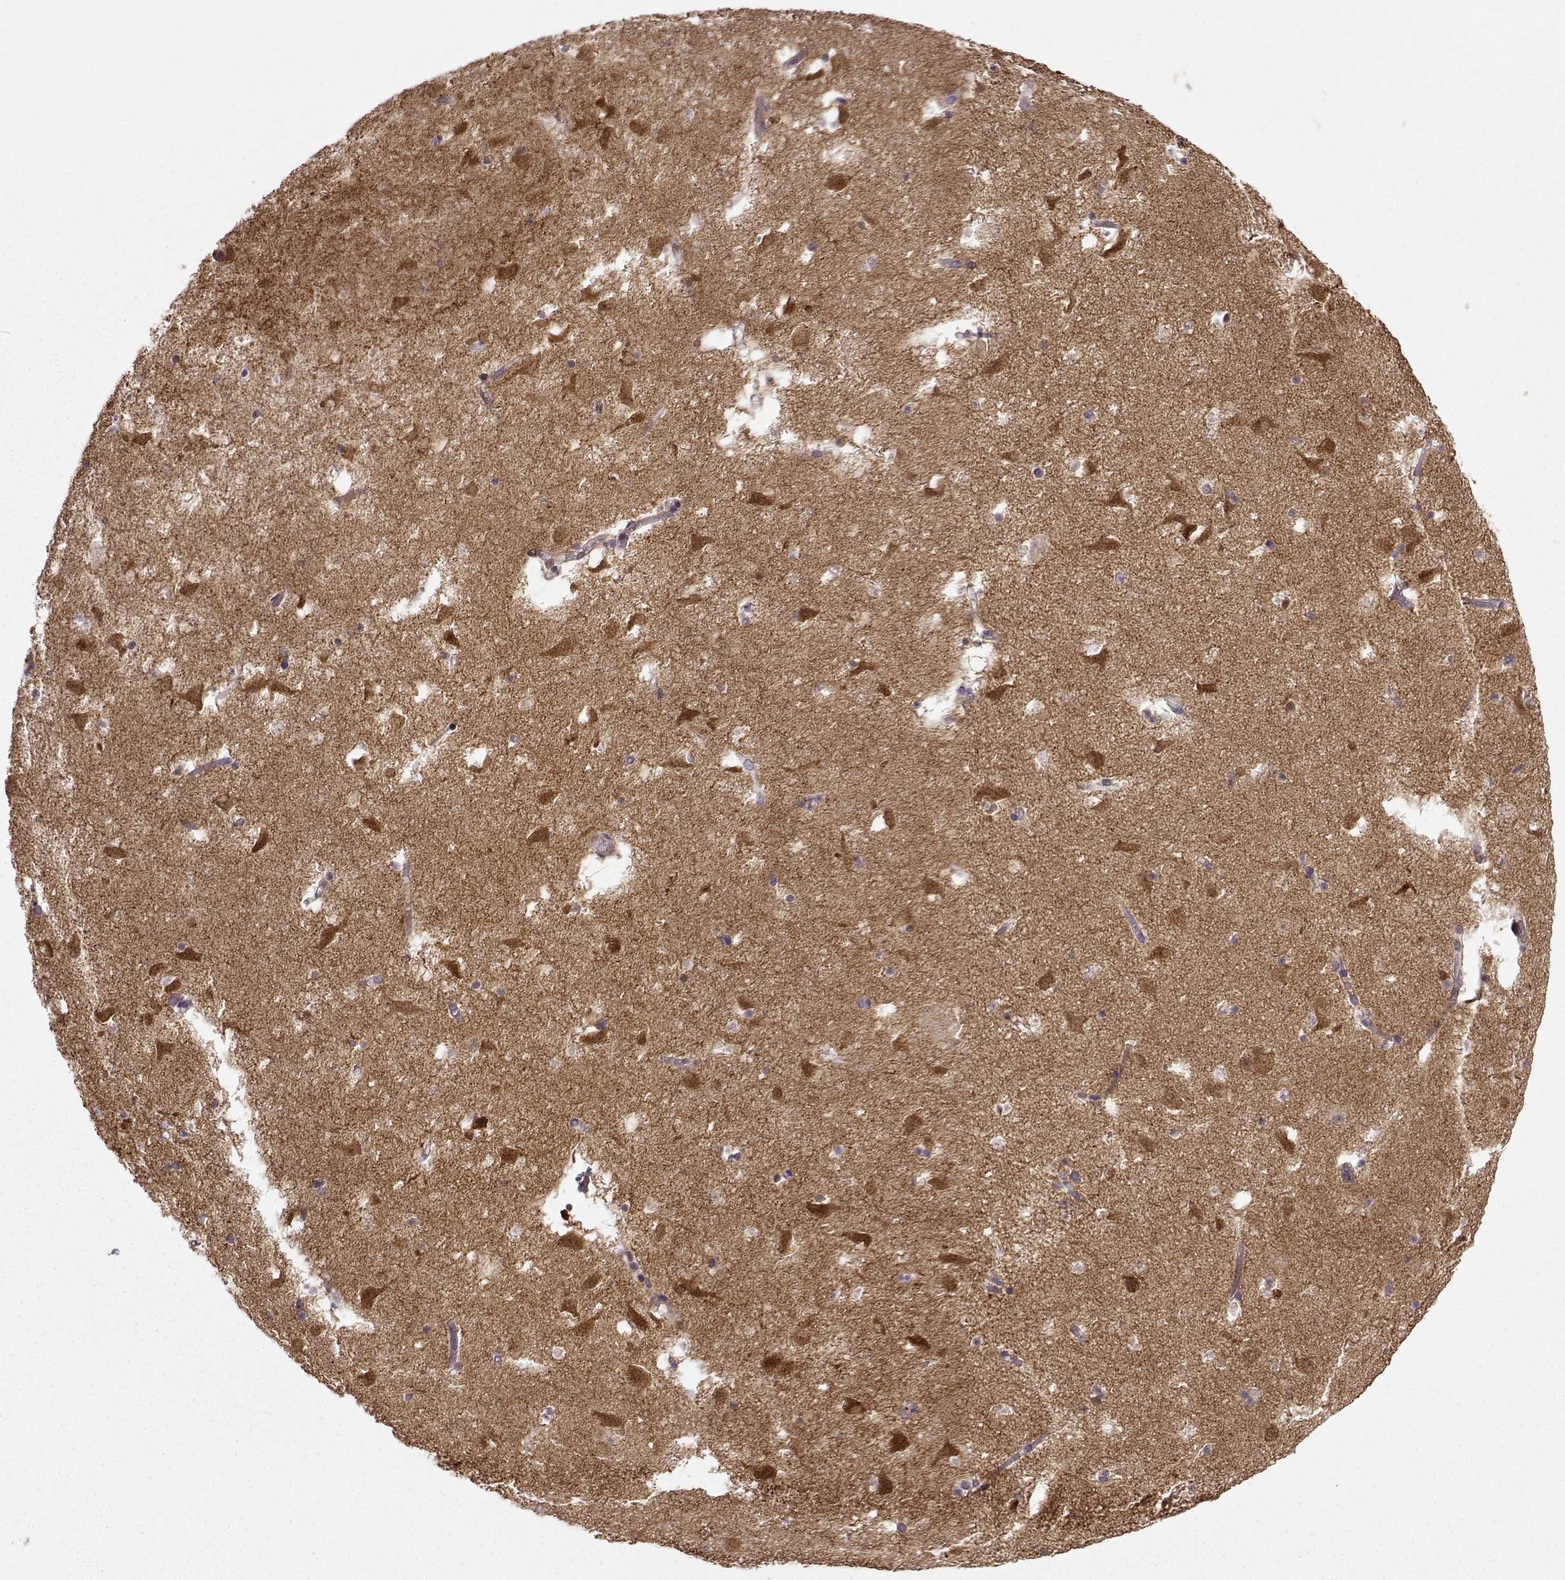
{"staining": {"intensity": "negative", "quantity": "none", "location": "none"}, "tissue": "caudate", "cell_type": "Glial cells", "image_type": "normal", "snomed": [{"axis": "morphology", "description": "Normal tissue, NOS"}, {"axis": "topography", "description": "Lateral ventricle wall"}], "caption": "DAB immunohistochemical staining of normal caudate demonstrates no significant staining in glial cells.", "gene": "NECAB3", "patient": {"sex": "female", "age": 42}}